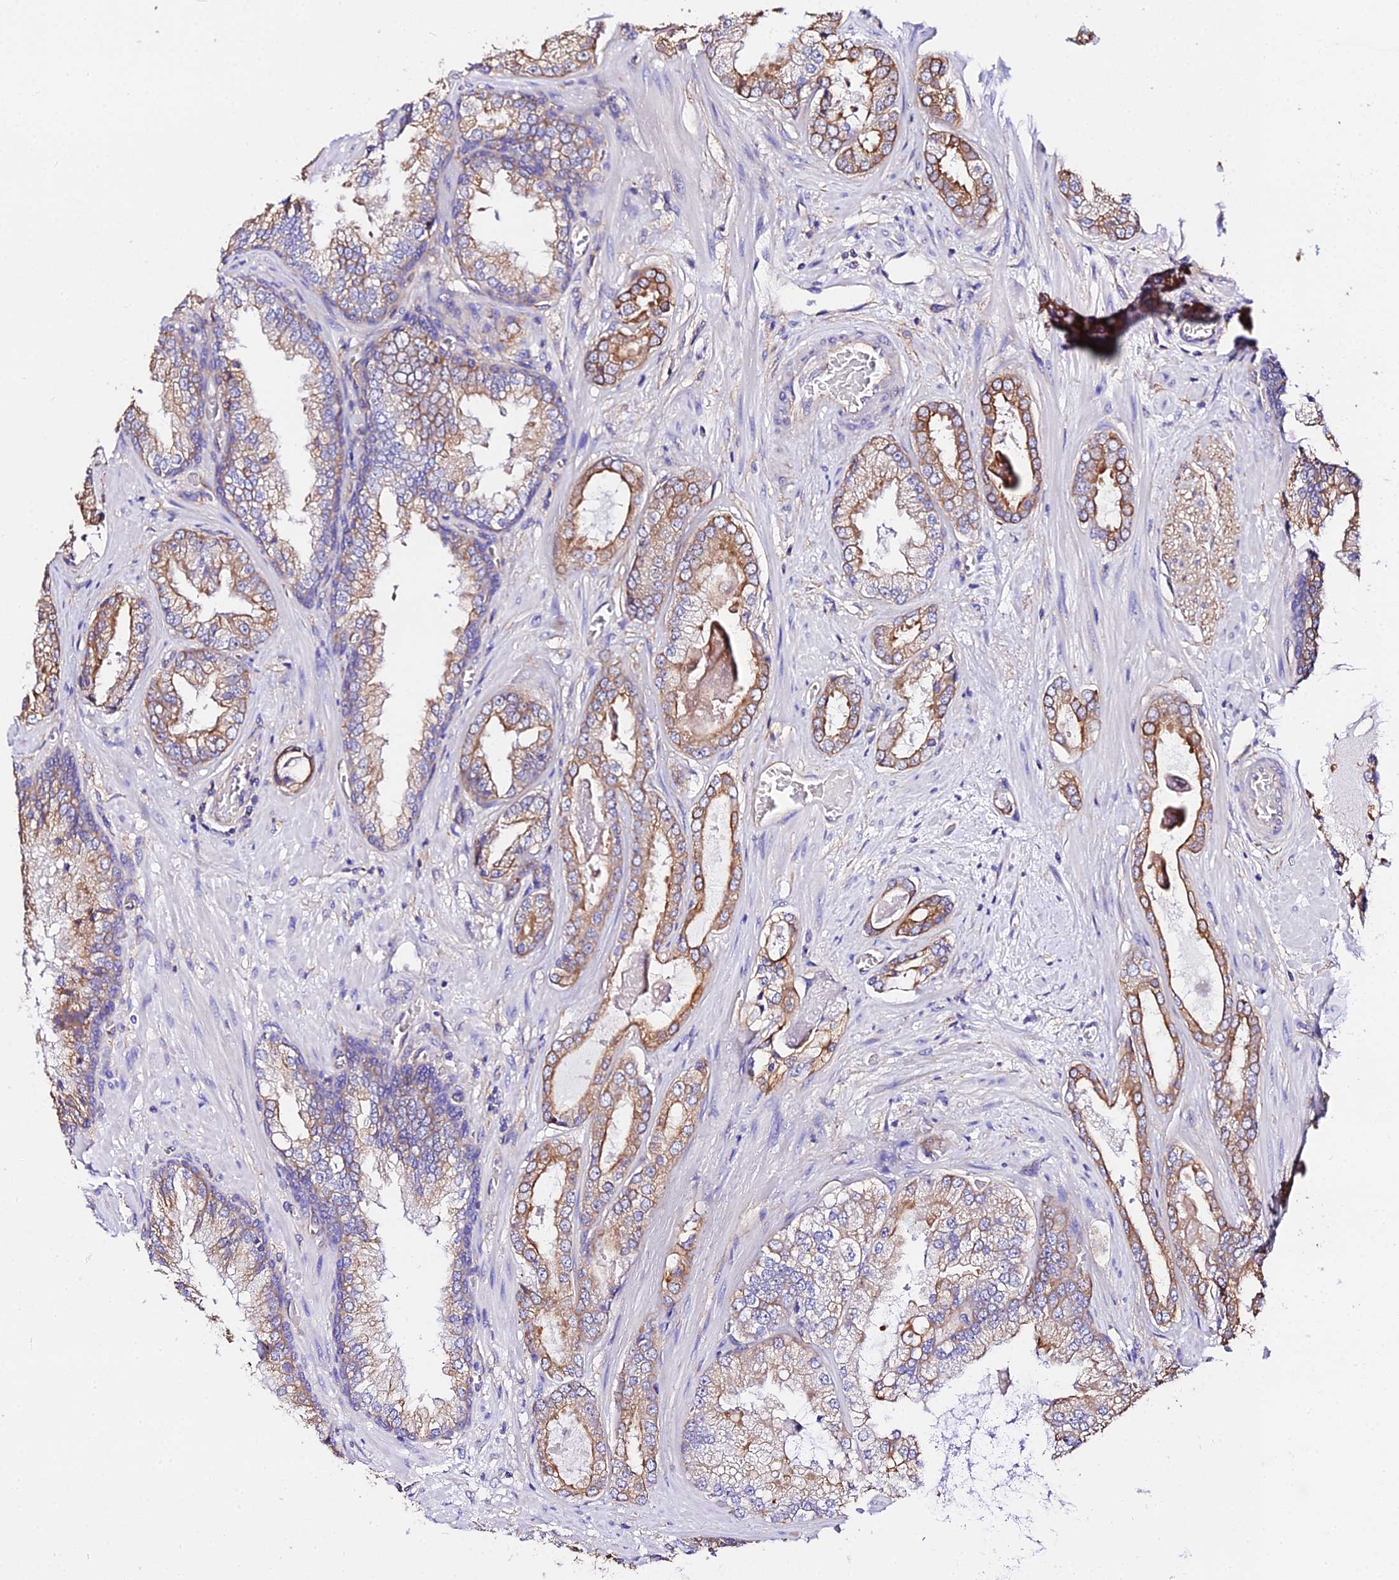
{"staining": {"intensity": "moderate", "quantity": ">75%", "location": "cytoplasmic/membranous"}, "tissue": "prostate cancer", "cell_type": "Tumor cells", "image_type": "cancer", "snomed": [{"axis": "morphology", "description": "Adenocarcinoma, Low grade"}, {"axis": "topography", "description": "Prostate"}], "caption": "Immunohistochemical staining of human prostate cancer (adenocarcinoma (low-grade)) shows moderate cytoplasmic/membranous protein staining in about >75% of tumor cells. (DAB (3,3'-diaminobenzidine) = brown stain, brightfield microscopy at high magnification).", "gene": "DAW1", "patient": {"sex": "male", "age": 57}}